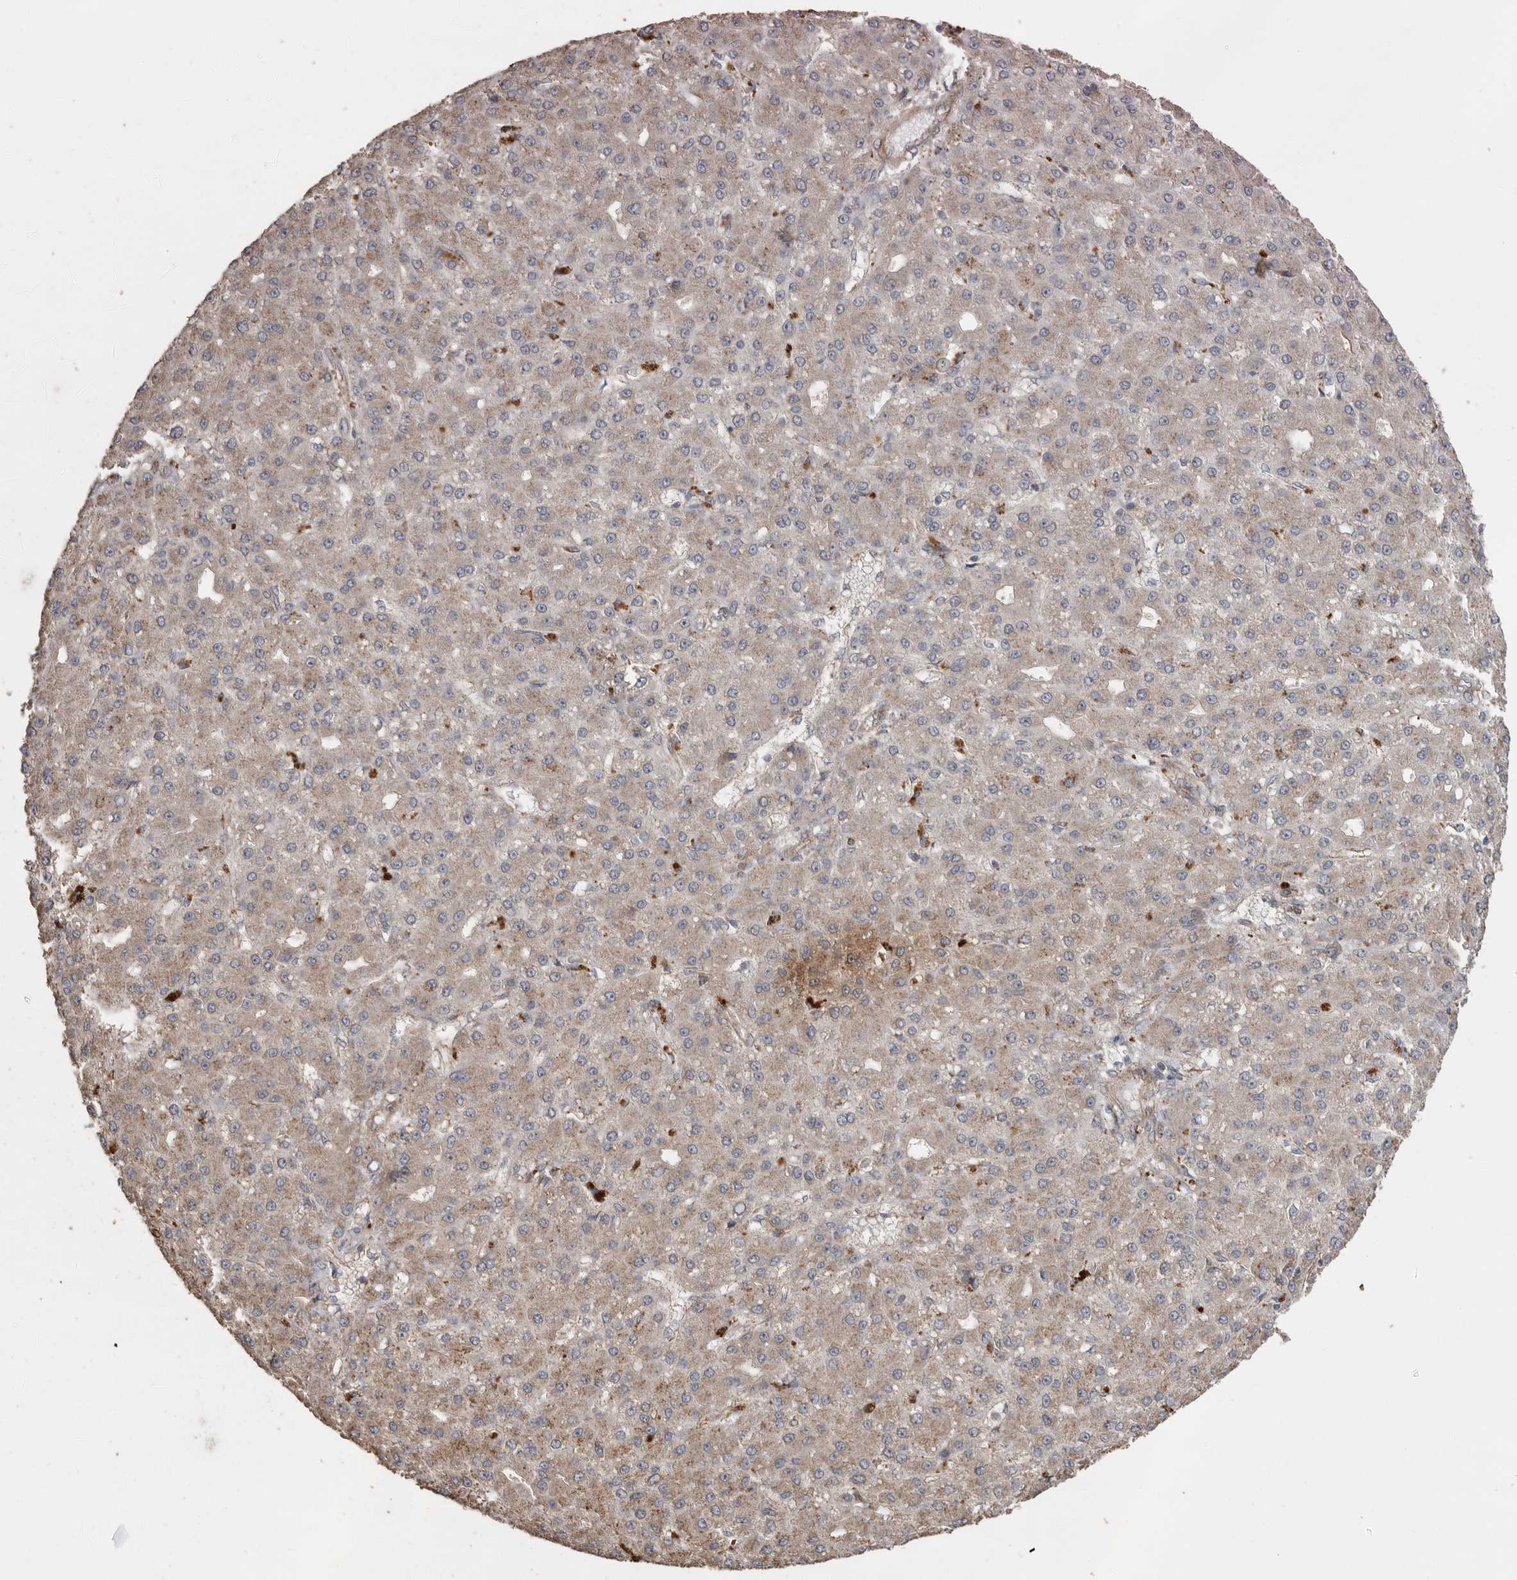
{"staining": {"intensity": "weak", "quantity": ">75%", "location": "cytoplasmic/membranous"}, "tissue": "liver cancer", "cell_type": "Tumor cells", "image_type": "cancer", "snomed": [{"axis": "morphology", "description": "Carcinoma, Hepatocellular, NOS"}, {"axis": "topography", "description": "Liver"}], "caption": "This histopathology image reveals immunohistochemistry staining of hepatocellular carcinoma (liver), with low weak cytoplasmic/membranous positivity in about >75% of tumor cells.", "gene": "PODXL2", "patient": {"sex": "male", "age": 67}}